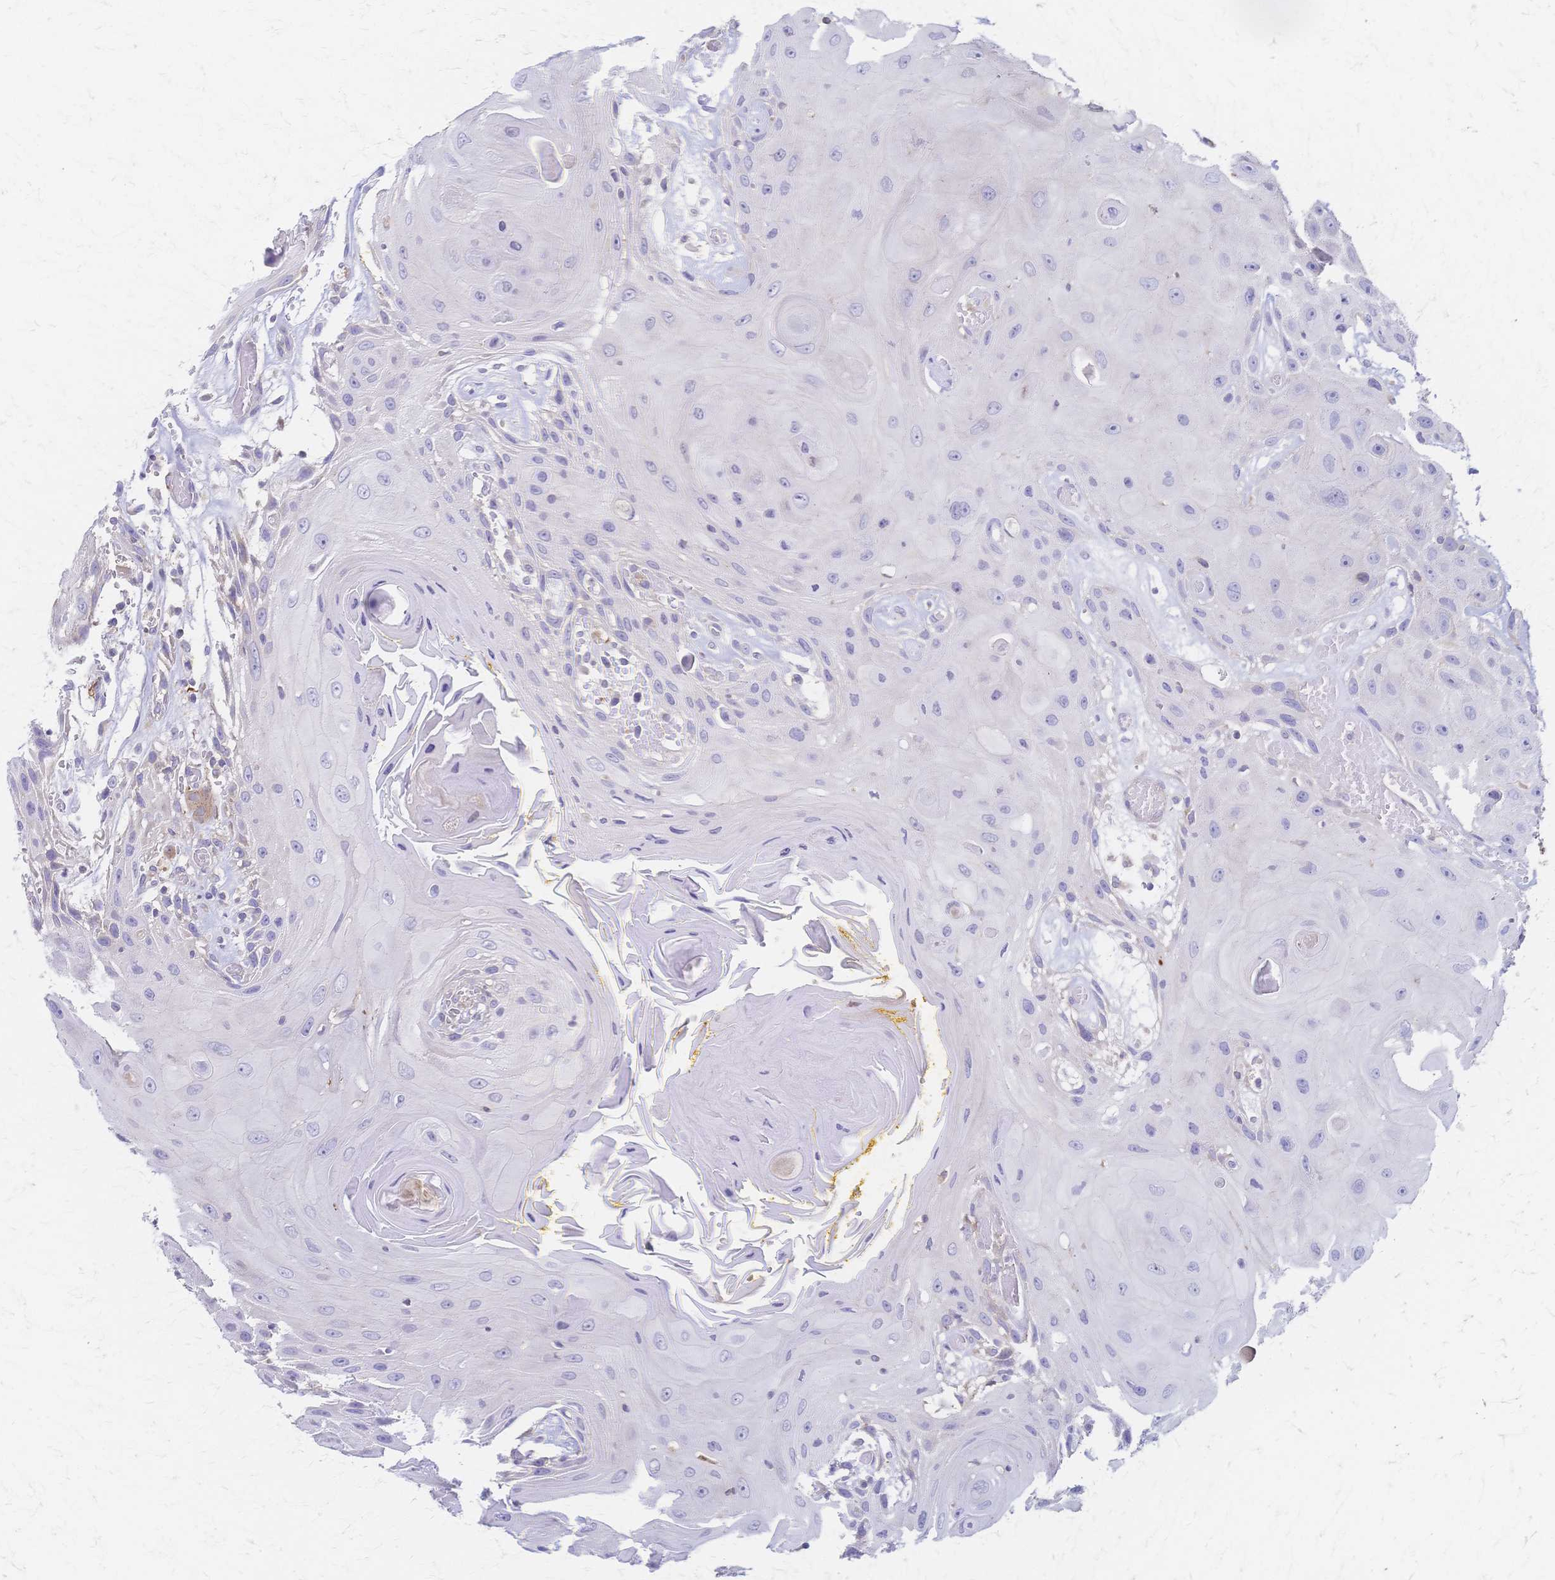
{"staining": {"intensity": "weak", "quantity": "<25%", "location": "cytoplasmic/membranous"}, "tissue": "head and neck cancer", "cell_type": "Tumor cells", "image_type": "cancer", "snomed": [{"axis": "morphology", "description": "Squamous cell carcinoma, NOS"}, {"axis": "topography", "description": "Oral tissue"}, {"axis": "topography", "description": "Head-Neck"}], "caption": "Immunohistochemistry (IHC) of head and neck cancer (squamous cell carcinoma) shows no positivity in tumor cells.", "gene": "CYB5A", "patient": {"sex": "male", "age": 49}}